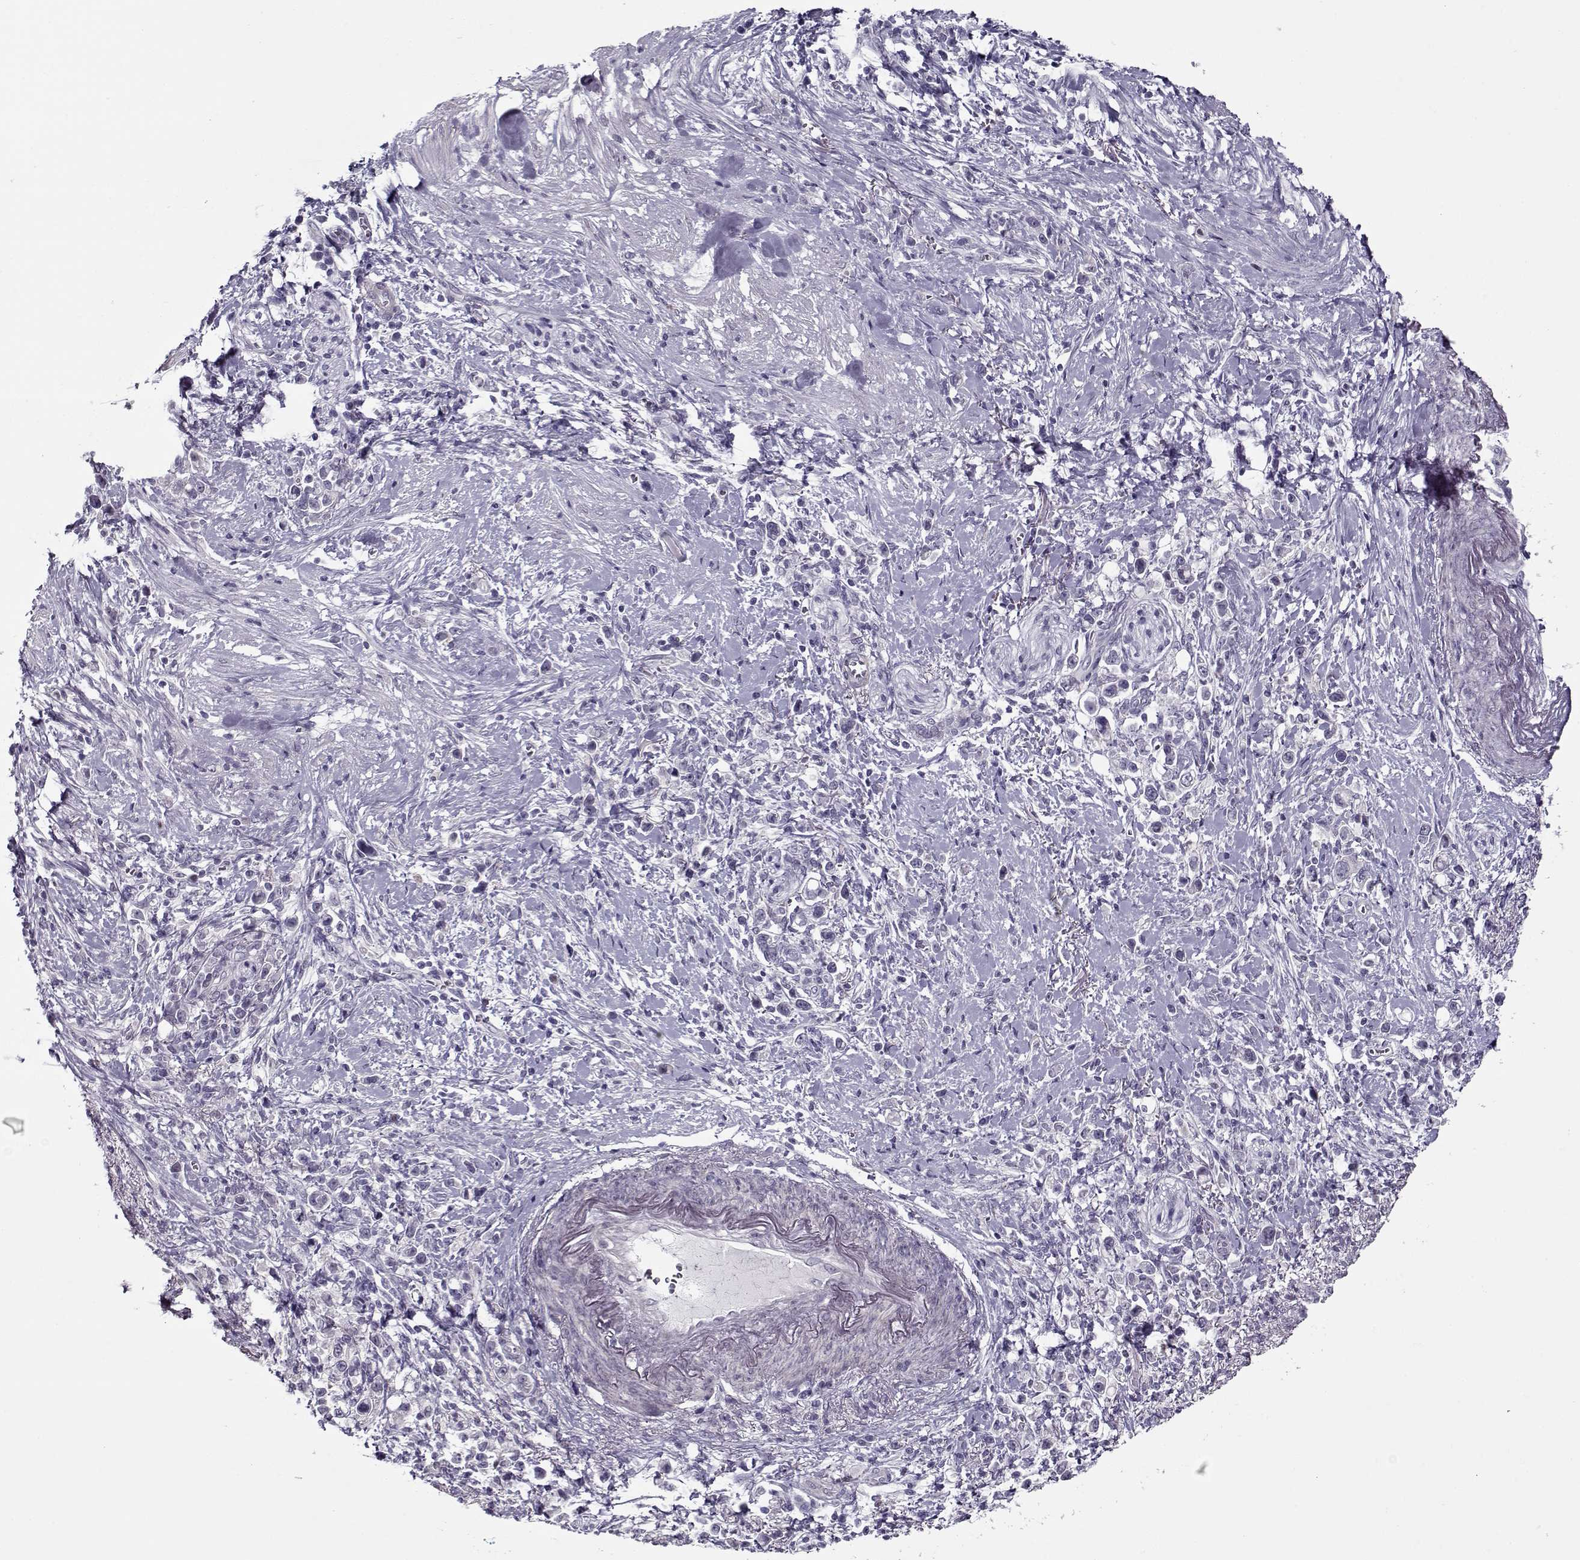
{"staining": {"intensity": "negative", "quantity": "none", "location": "none"}, "tissue": "stomach cancer", "cell_type": "Tumor cells", "image_type": "cancer", "snomed": [{"axis": "morphology", "description": "Adenocarcinoma, NOS"}, {"axis": "topography", "description": "Stomach"}], "caption": "An immunohistochemistry (IHC) image of stomach cancer is shown. There is no staining in tumor cells of stomach cancer. Nuclei are stained in blue.", "gene": "CIBAR1", "patient": {"sex": "male", "age": 63}}